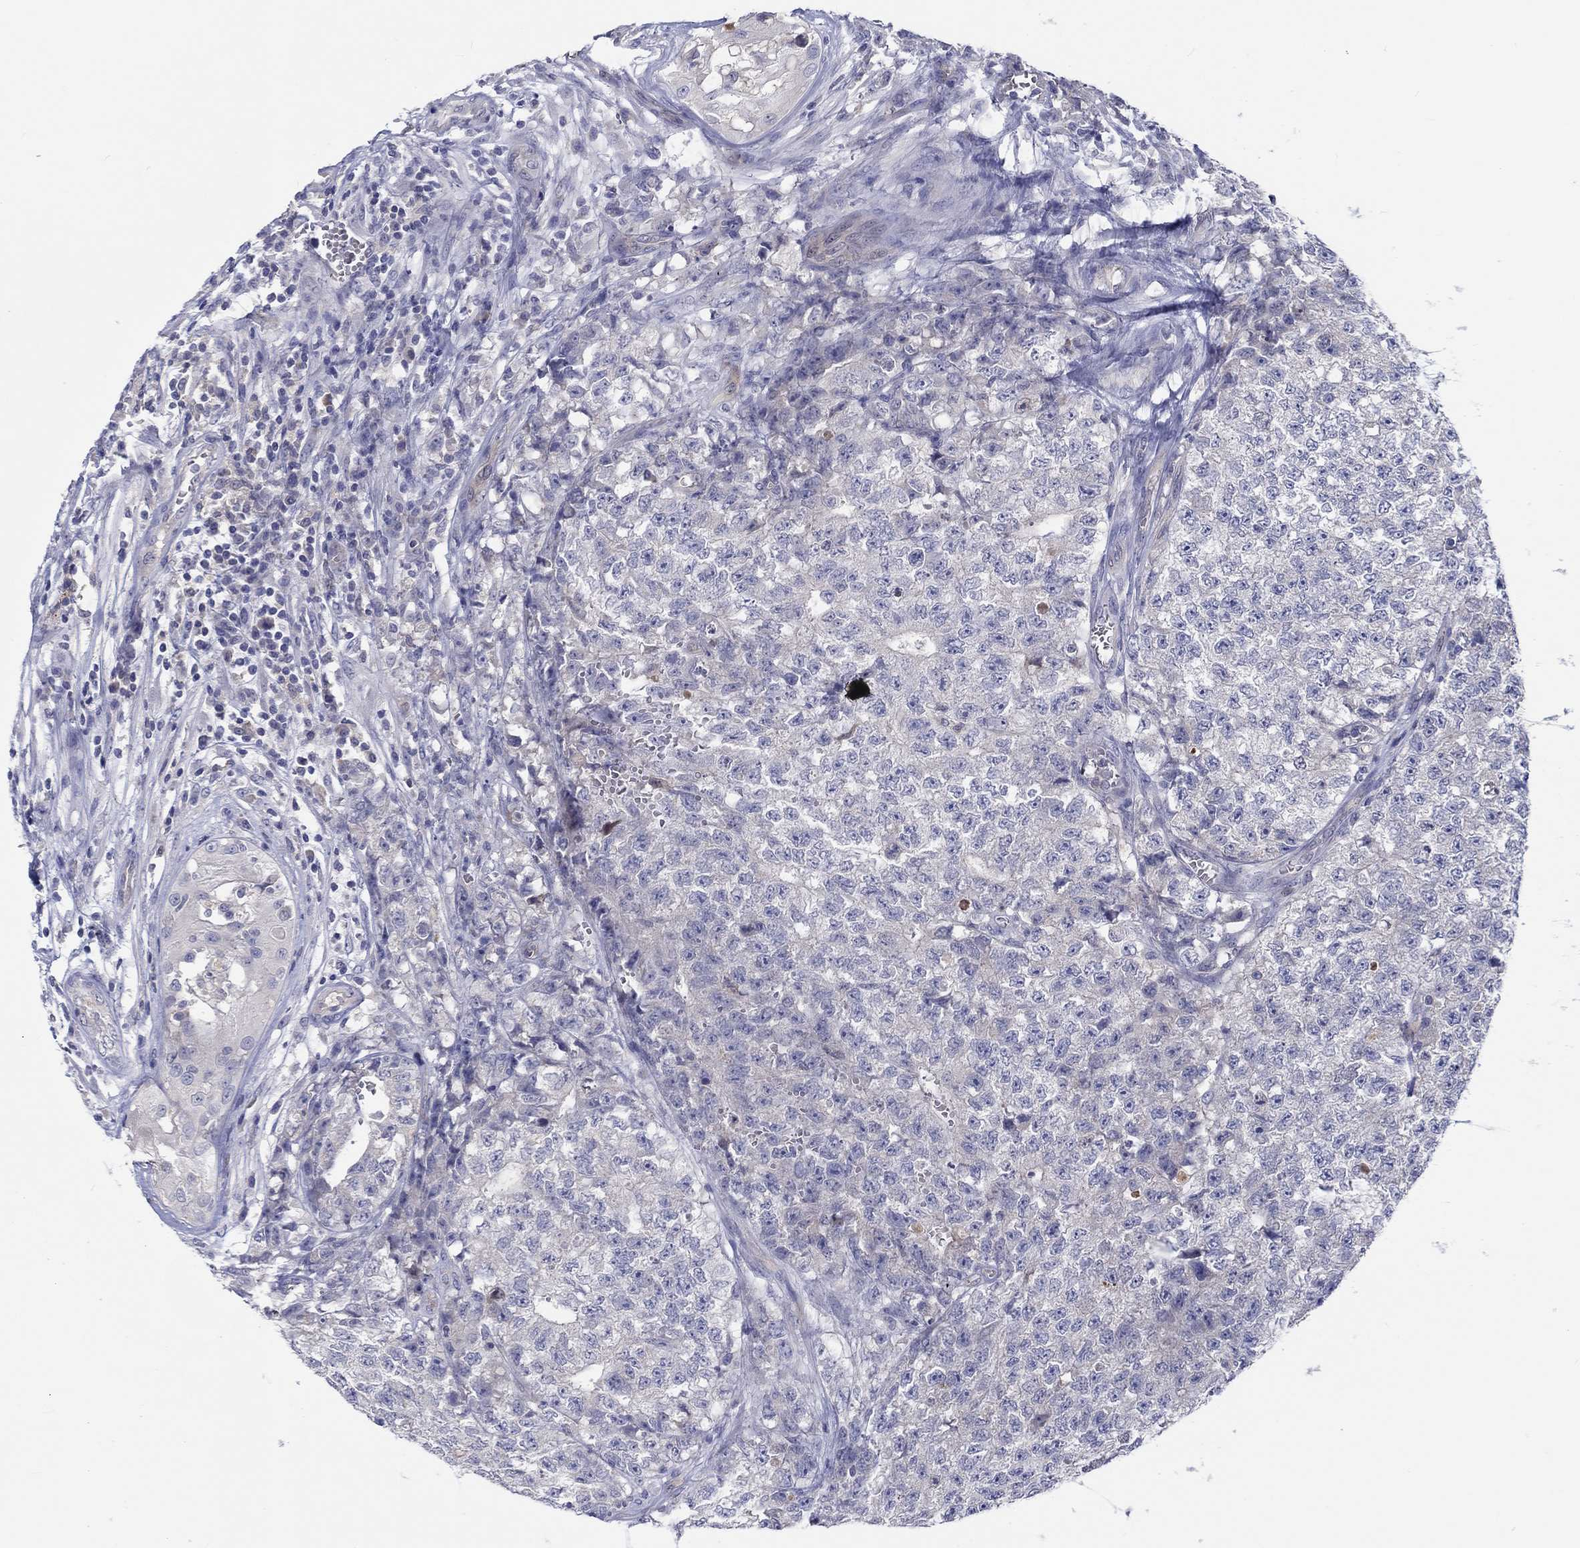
{"staining": {"intensity": "negative", "quantity": "none", "location": "none"}, "tissue": "testis cancer", "cell_type": "Tumor cells", "image_type": "cancer", "snomed": [{"axis": "morphology", "description": "Seminoma, NOS"}, {"axis": "morphology", "description": "Carcinoma, Embryonal, NOS"}, {"axis": "topography", "description": "Testis"}], "caption": "Tumor cells are negative for protein expression in human testis seminoma. The staining was performed using DAB to visualize the protein expression in brown, while the nuclei were stained in blue with hematoxylin (Magnification: 20x).", "gene": "ABCG4", "patient": {"sex": "male", "age": 22}}